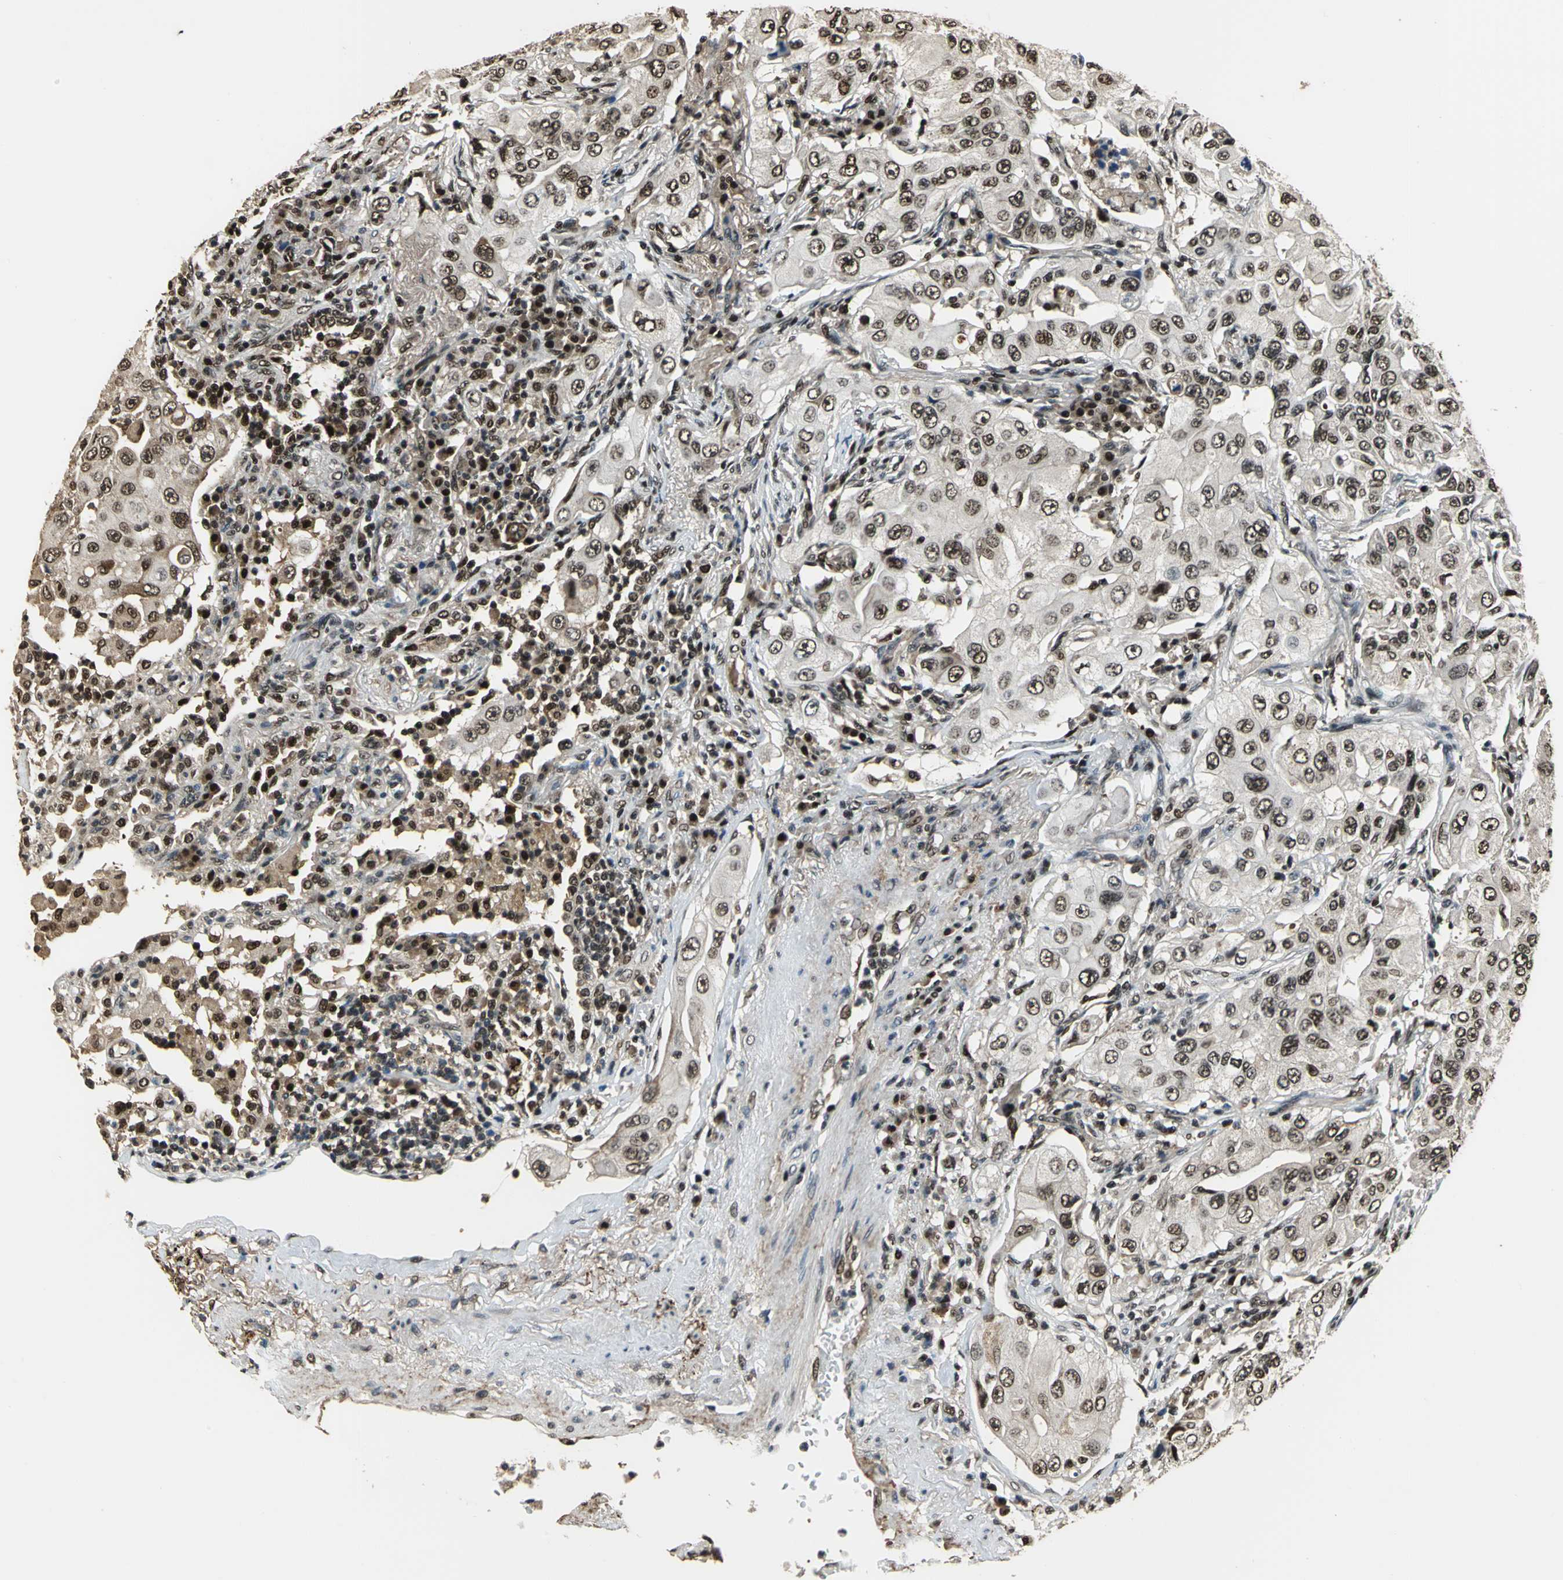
{"staining": {"intensity": "moderate", "quantity": ">75%", "location": "nuclear"}, "tissue": "lung cancer", "cell_type": "Tumor cells", "image_type": "cancer", "snomed": [{"axis": "morphology", "description": "Adenocarcinoma, NOS"}, {"axis": "topography", "description": "Lung"}], "caption": "Lung adenocarcinoma stained with DAB immunohistochemistry (IHC) exhibits medium levels of moderate nuclear positivity in about >75% of tumor cells. The protein is stained brown, and the nuclei are stained in blue (DAB IHC with brightfield microscopy, high magnification).", "gene": "MIS18BP1", "patient": {"sex": "male", "age": 84}}